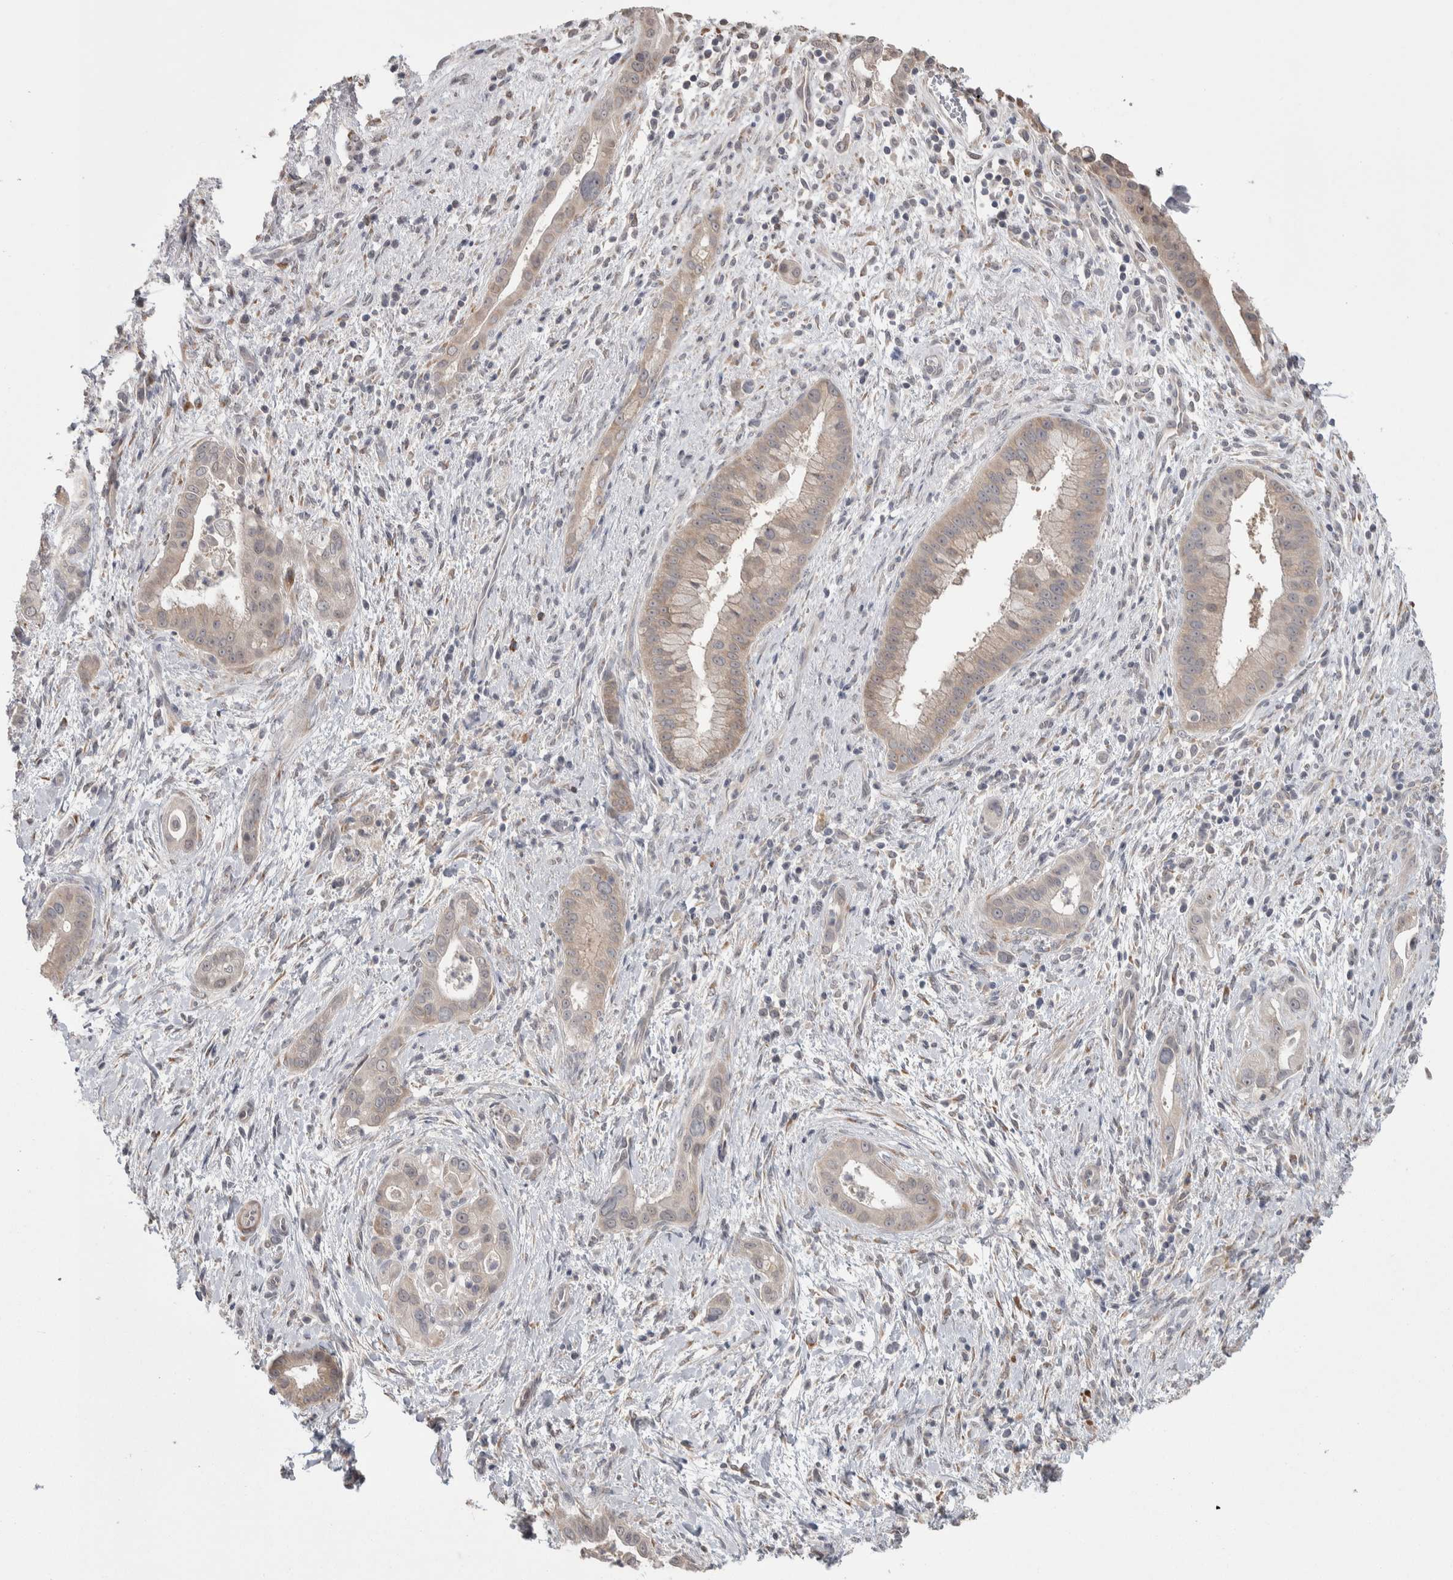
{"staining": {"intensity": "weak", "quantity": ">75%", "location": "cytoplasmic/membranous"}, "tissue": "liver cancer", "cell_type": "Tumor cells", "image_type": "cancer", "snomed": [{"axis": "morphology", "description": "Cholangiocarcinoma"}, {"axis": "topography", "description": "Liver"}], "caption": "This micrograph shows liver cancer stained with IHC to label a protein in brown. The cytoplasmic/membranous of tumor cells show weak positivity for the protein. Nuclei are counter-stained blue.", "gene": "CUL2", "patient": {"sex": "female", "age": 54}}